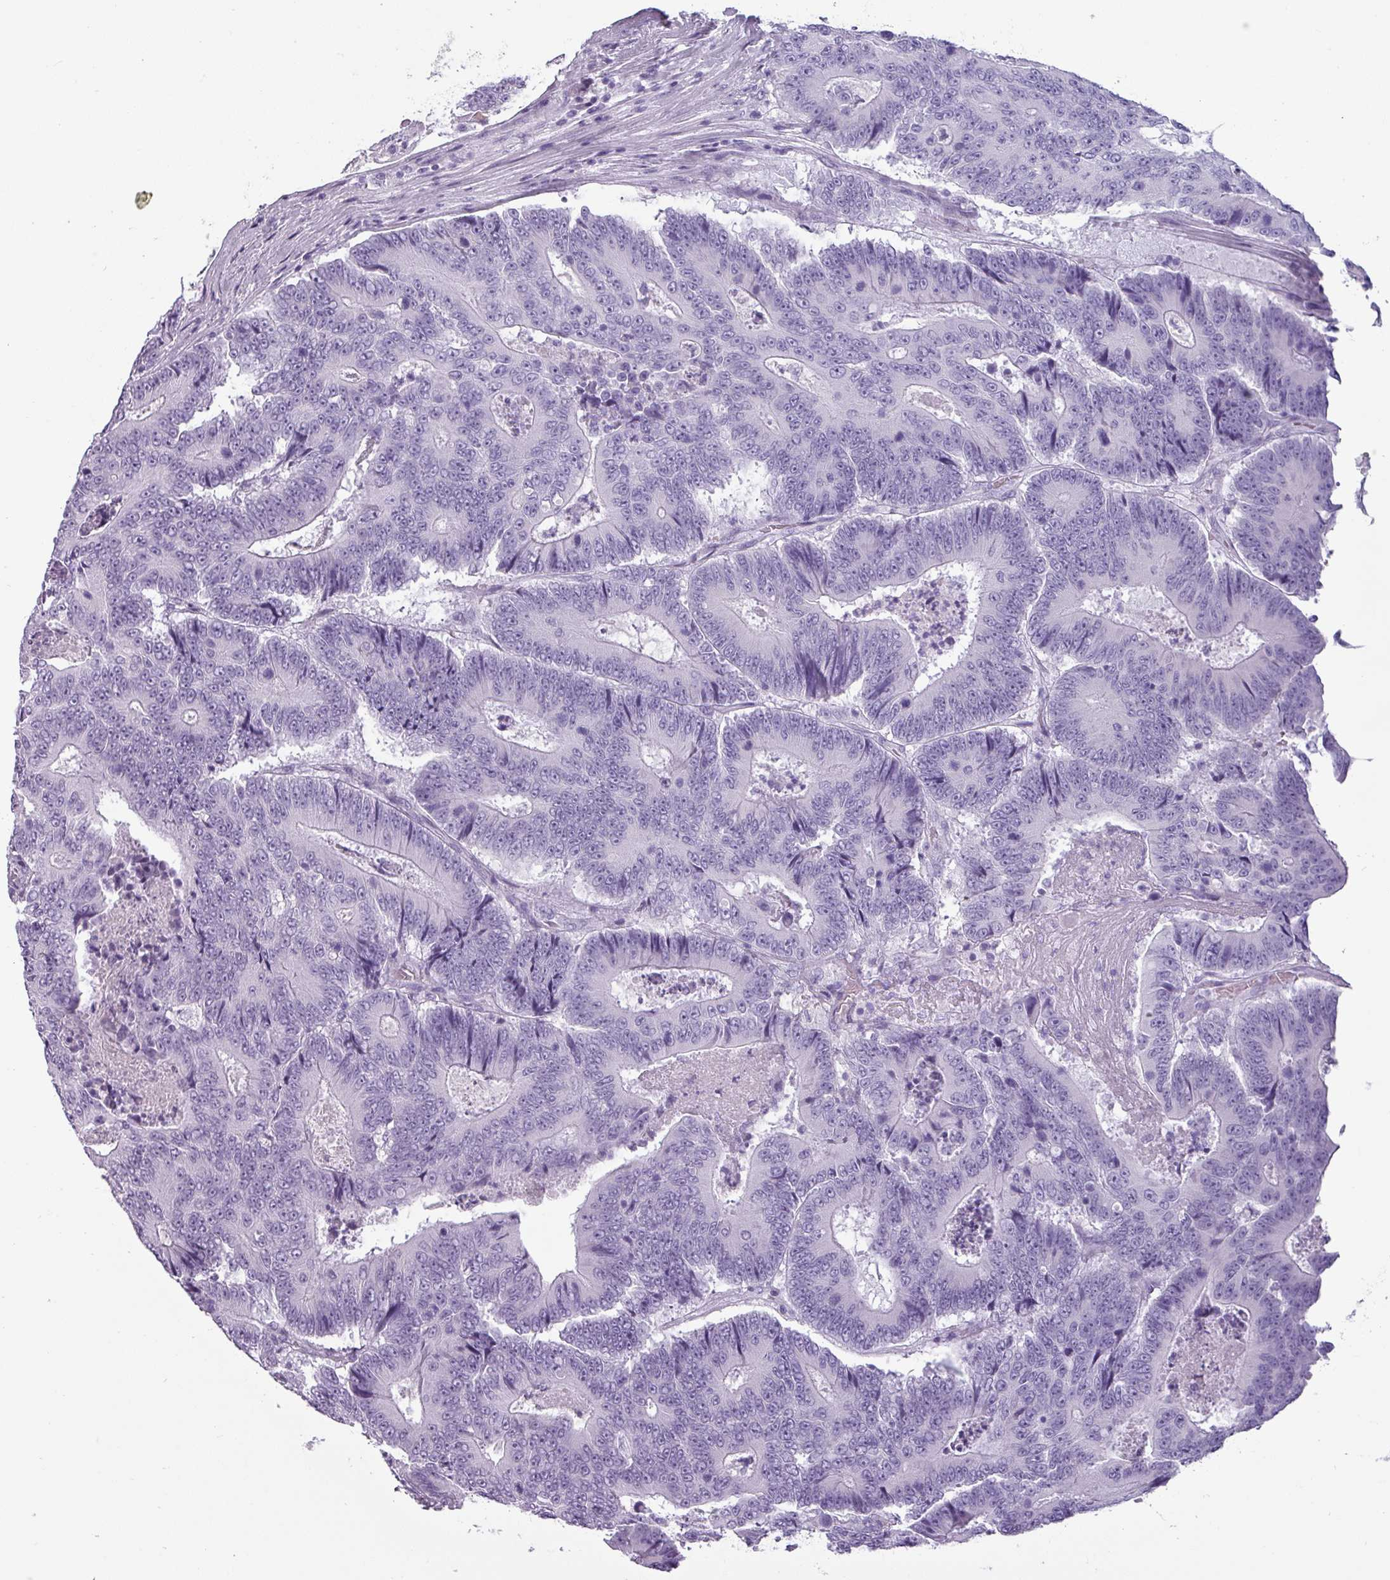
{"staining": {"intensity": "negative", "quantity": "none", "location": "none"}, "tissue": "colorectal cancer", "cell_type": "Tumor cells", "image_type": "cancer", "snomed": [{"axis": "morphology", "description": "Adenocarcinoma, NOS"}, {"axis": "topography", "description": "Colon"}], "caption": "Protein analysis of adenocarcinoma (colorectal) shows no significant positivity in tumor cells.", "gene": "CRYBB2", "patient": {"sex": "male", "age": 83}}